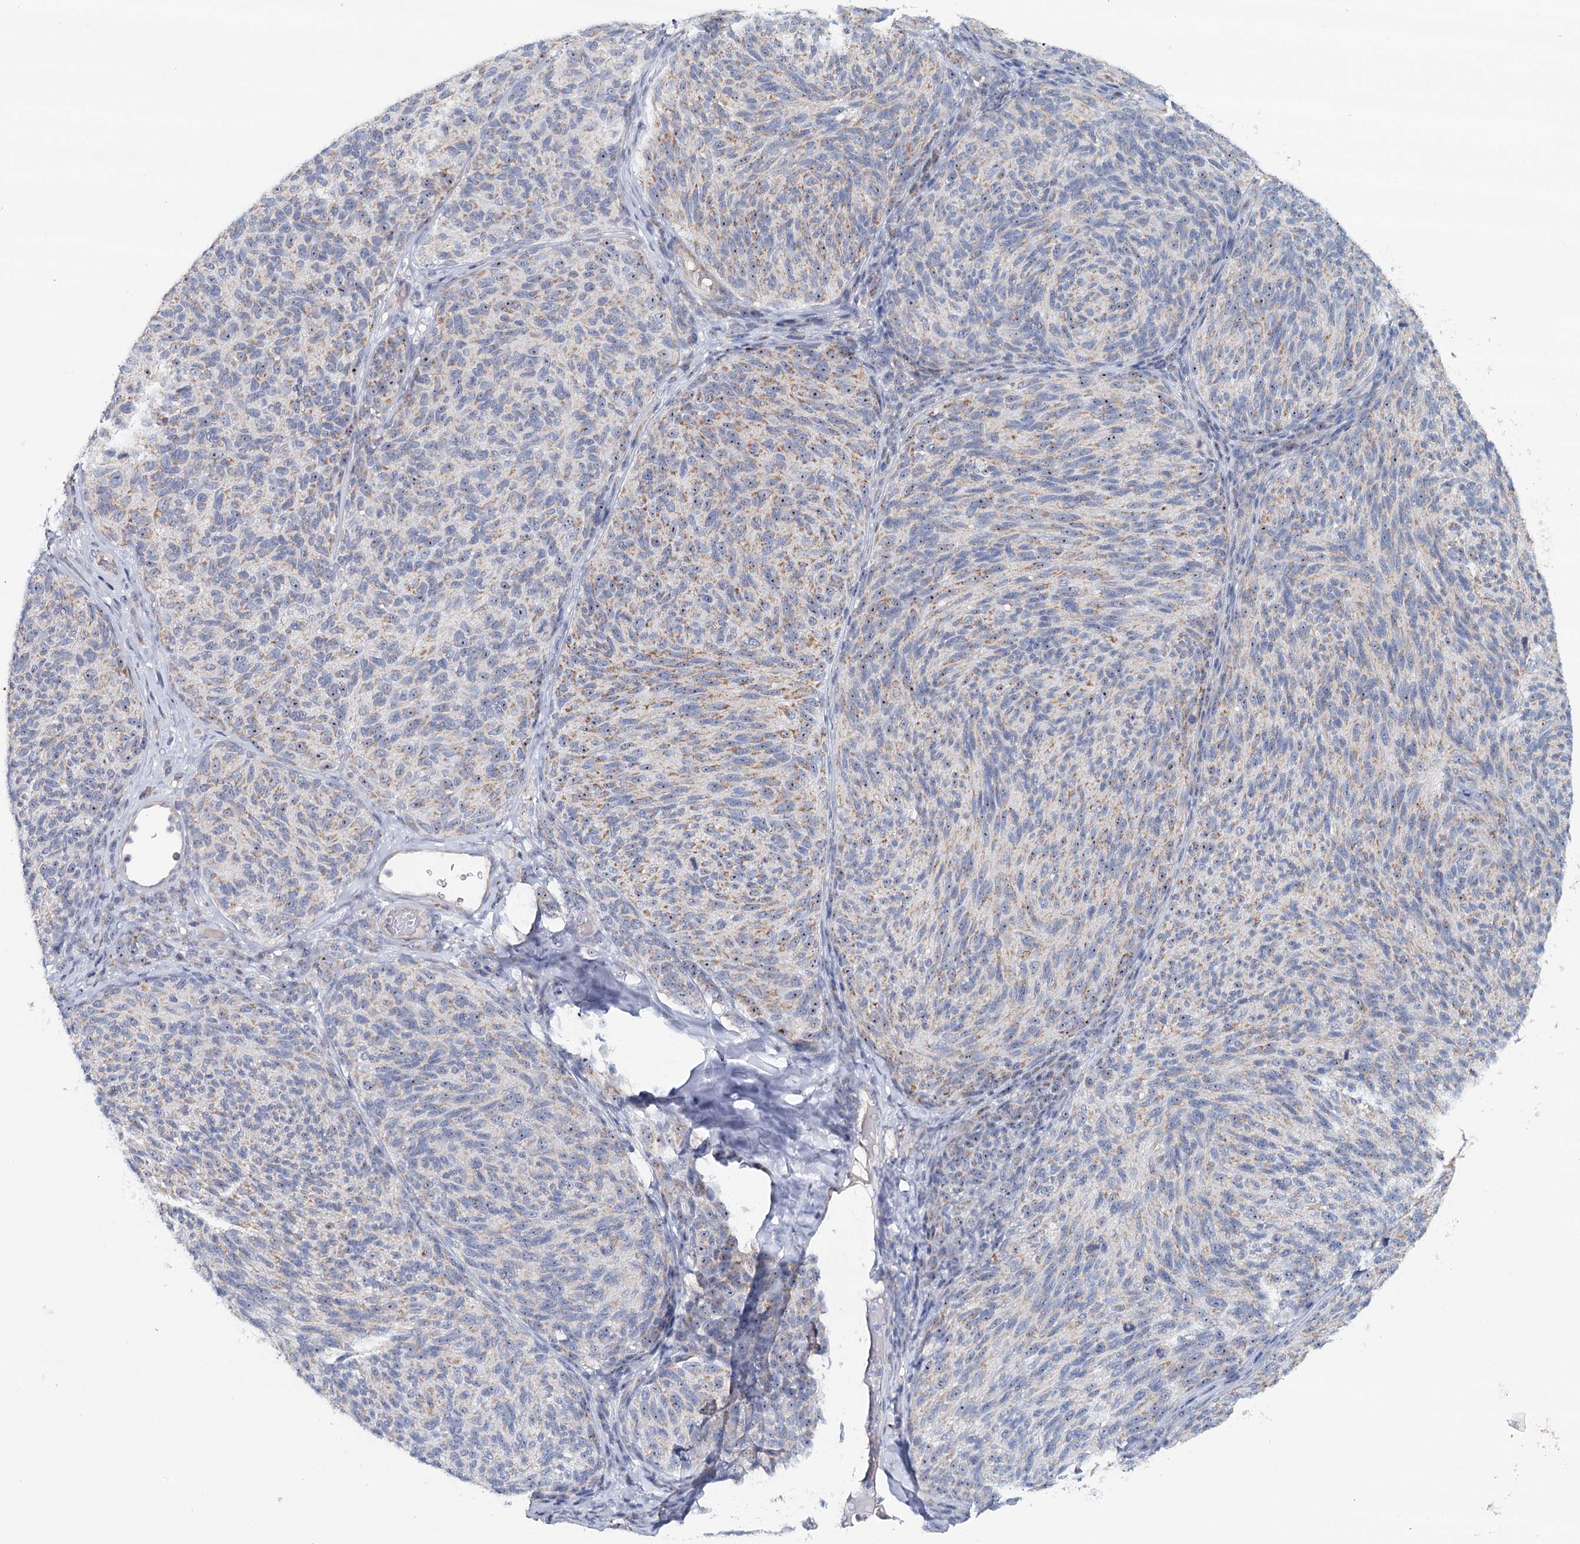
{"staining": {"intensity": "weak", "quantity": "<25%", "location": "cytoplasmic/membranous,nuclear"}, "tissue": "melanoma", "cell_type": "Tumor cells", "image_type": "cancer", "snomed": [{"axis": "morphology", "description": "Malignant melanoma, NOS"}, {"axis": "topography", "description": "Skin"}], "caption": "Immunohistochemistry (IHC) image of human melanoma stained for a protein (brown), which displays no staining in tumor cells.", "gene": "RBM43", "patient": {"sex": "female", "age": 73}}